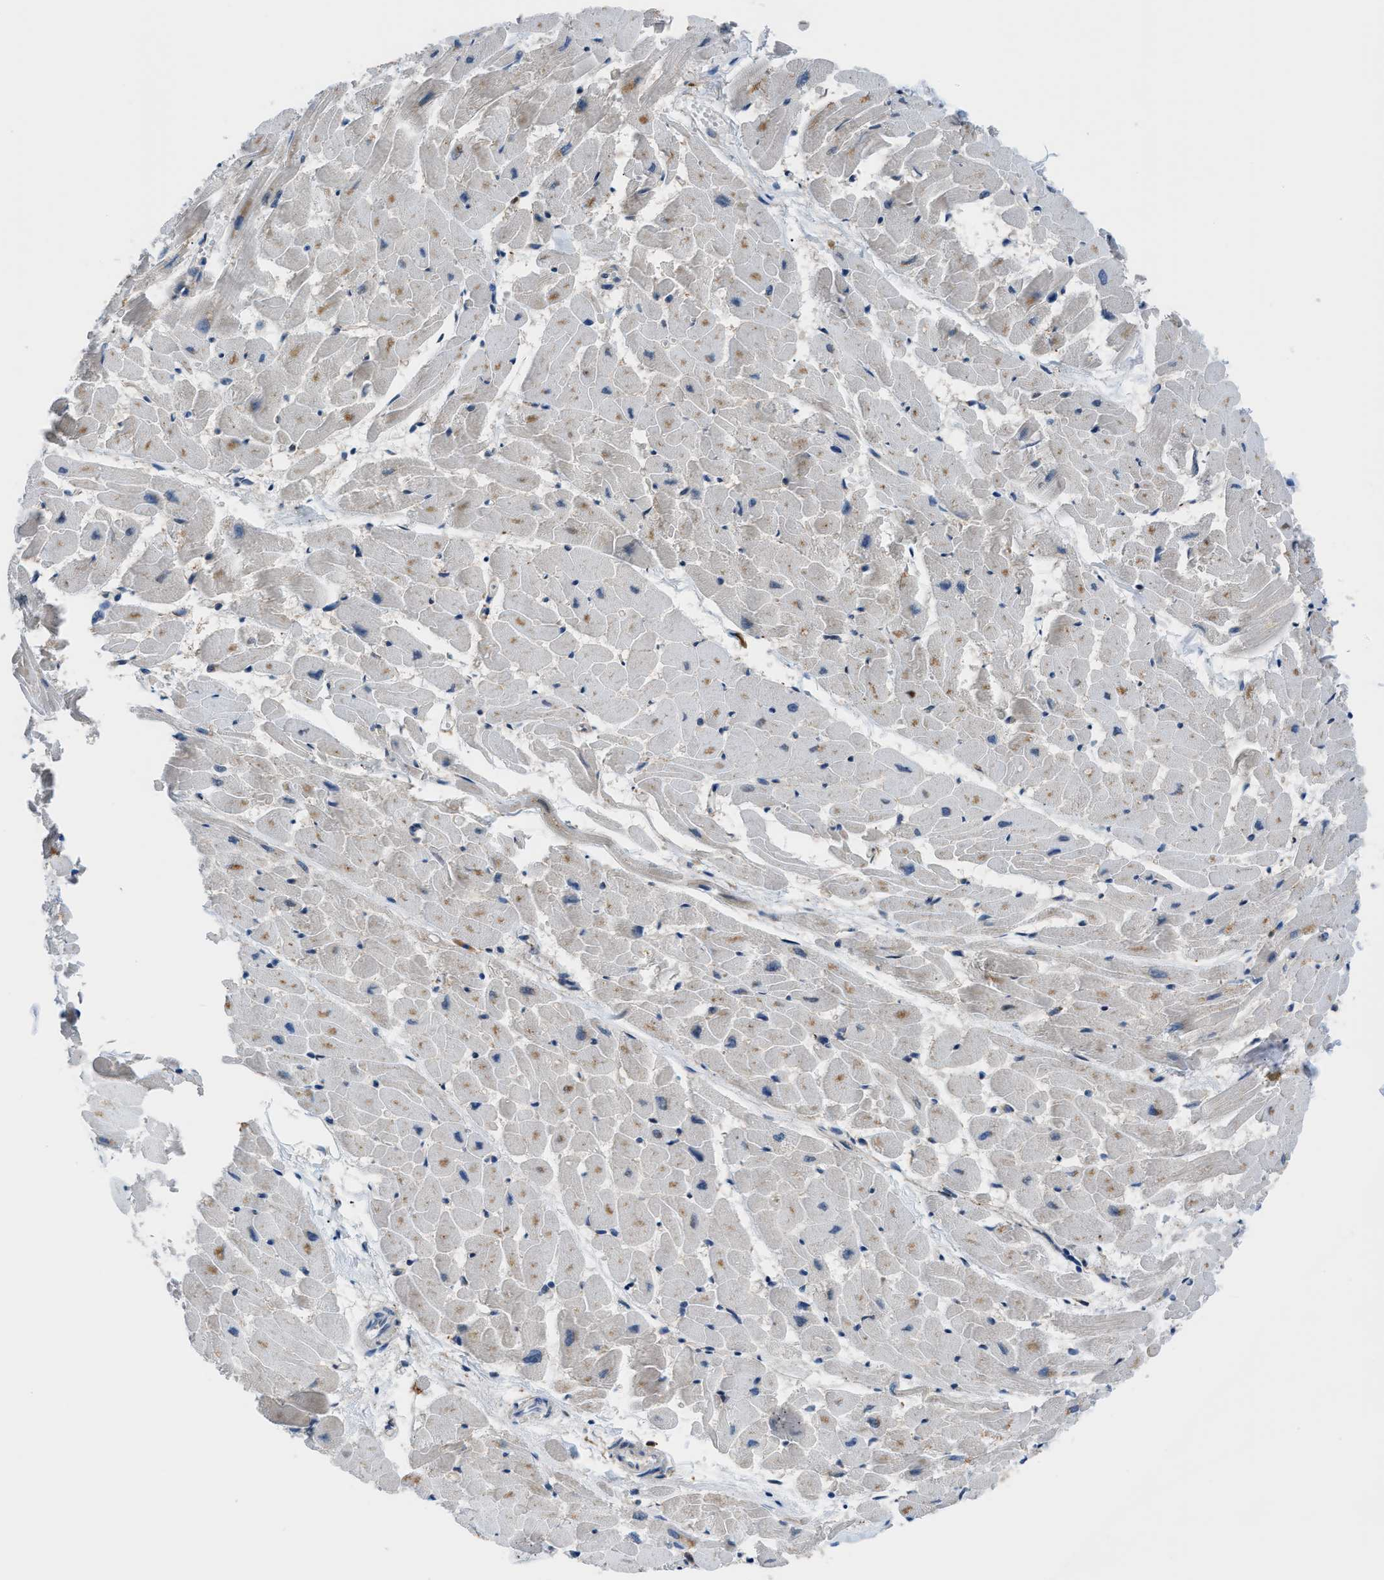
{"staining": {"intensity": "weak", "quantity": "25%-75%", "location": "cytoplasmic/membranous"}, "tissue": "heart muscle", "cell_type": "Cardiomyocytes", "image_type": "normal", "snomed": [{"axis": "morphology", "description": "Normal tissue, NOS"}, {"axis": "topography", "description": "Heart"}], "caption": "Heart muscle stained with IHC exhibits weak cytoplasmic/membranous positivity in about 25%-75% of cardiomyocytes. The protein of interest is stained brown, and the nuclei are stained in blue (DAB IHC with brightfield microscopy, high magnification).", "gene": "TMEM45B", "patient": {"sex": "female", "age": 19}}